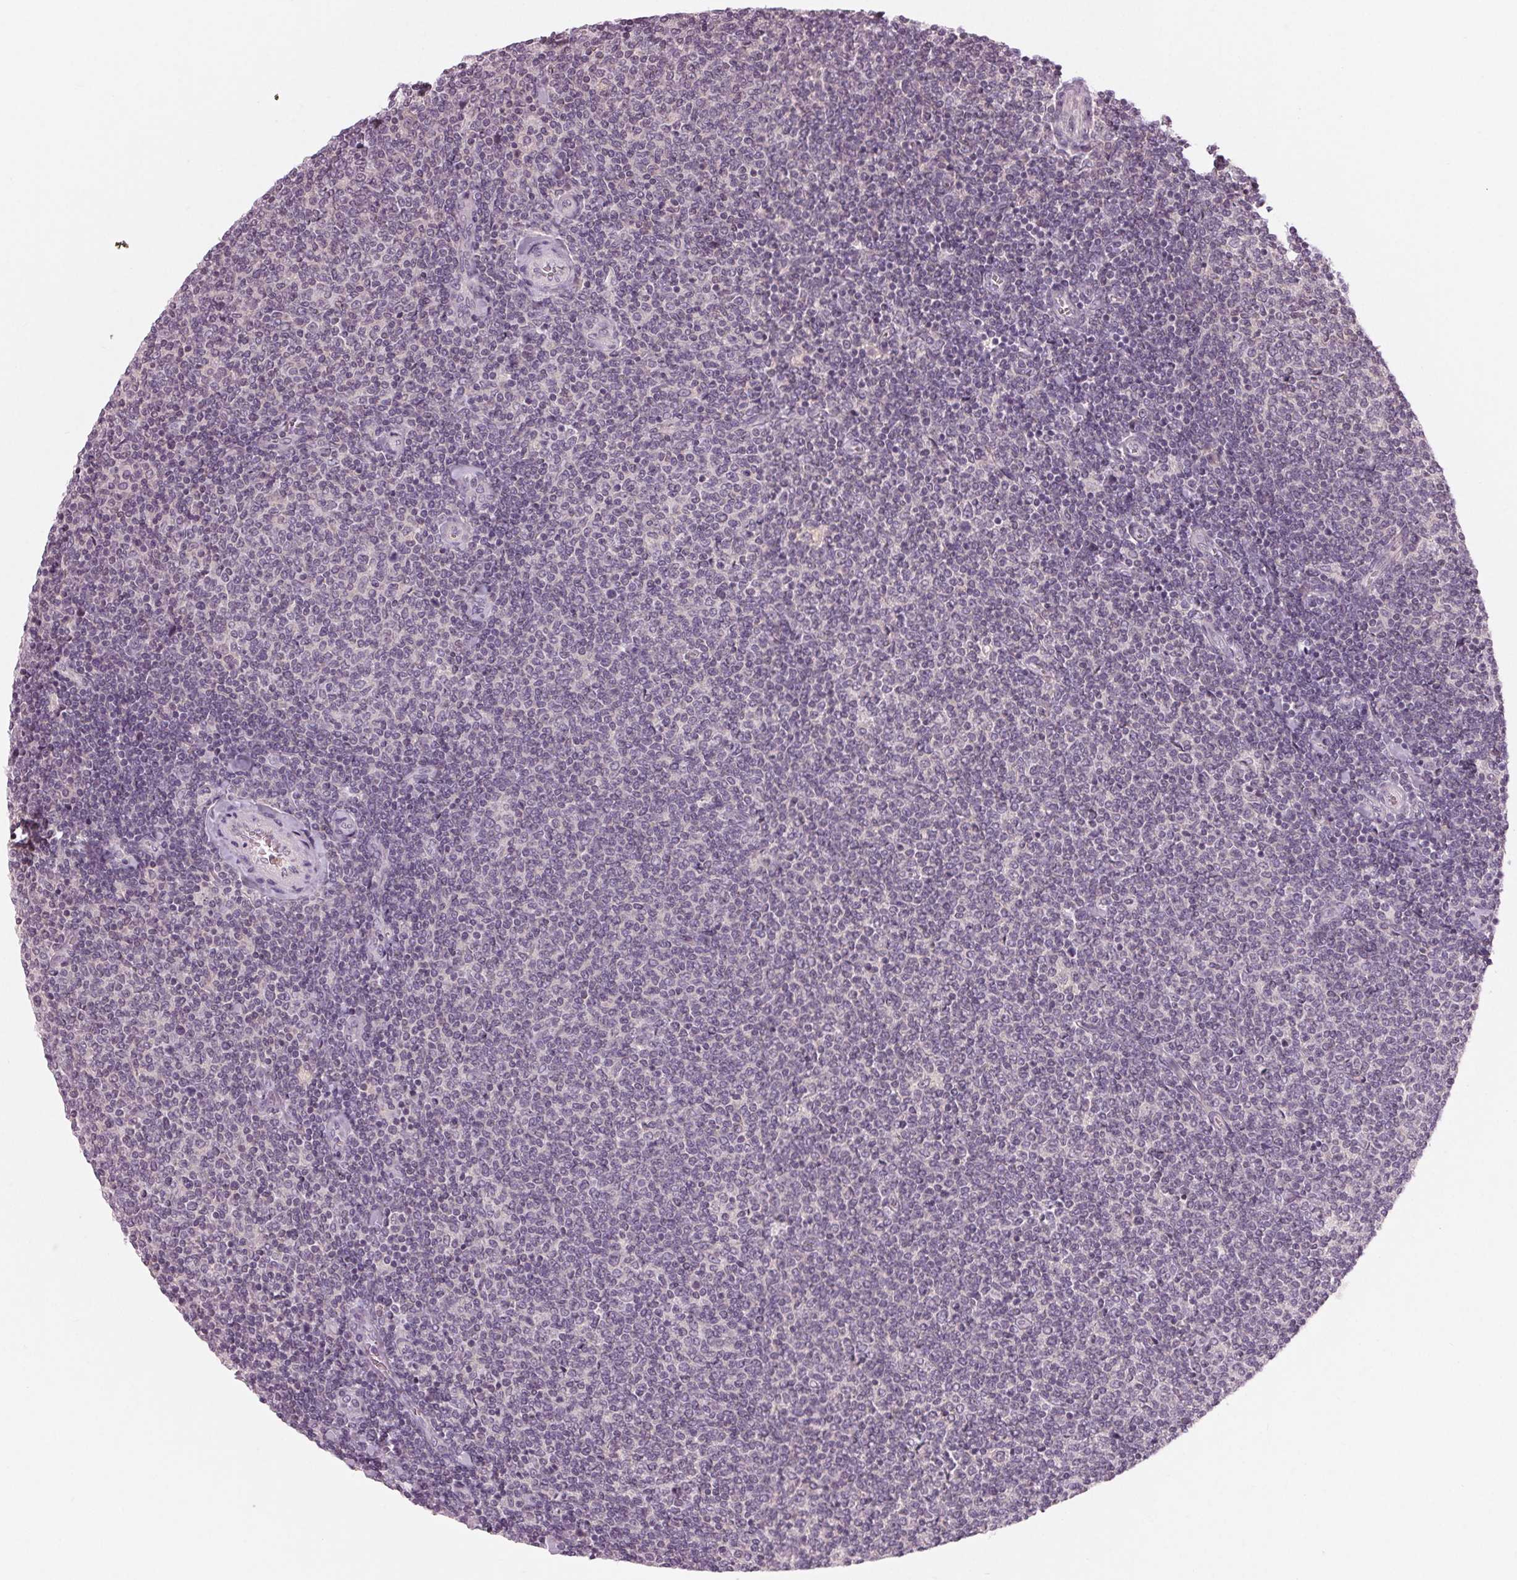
{"staining": {"intensity": "negative", "quantity": "none", "location": "none"}, "tissue": "lymphoma", "cell_type": "Tumor cells", "image_type": "cancer", "snomed": [{"axis": "morphology", "description": "Malignant lymphoma, non-Hodgkin's type, Low grade"}, {"axis": "topography", "description": "Lymph node"}], "caption": "High magnification brightfield microscopy of lymphoma stained with DAB (brown) and counterstained with hematoxylin (blue): tumor cells show no significant staining. Brightfield microscopy of immunohistochemistry (IHC) stained with DAB (brown) and hematoxylin (blue), captured at high magnification.", "gene": "ZNF605", "patient": {"sex": "male", "age": 52}}